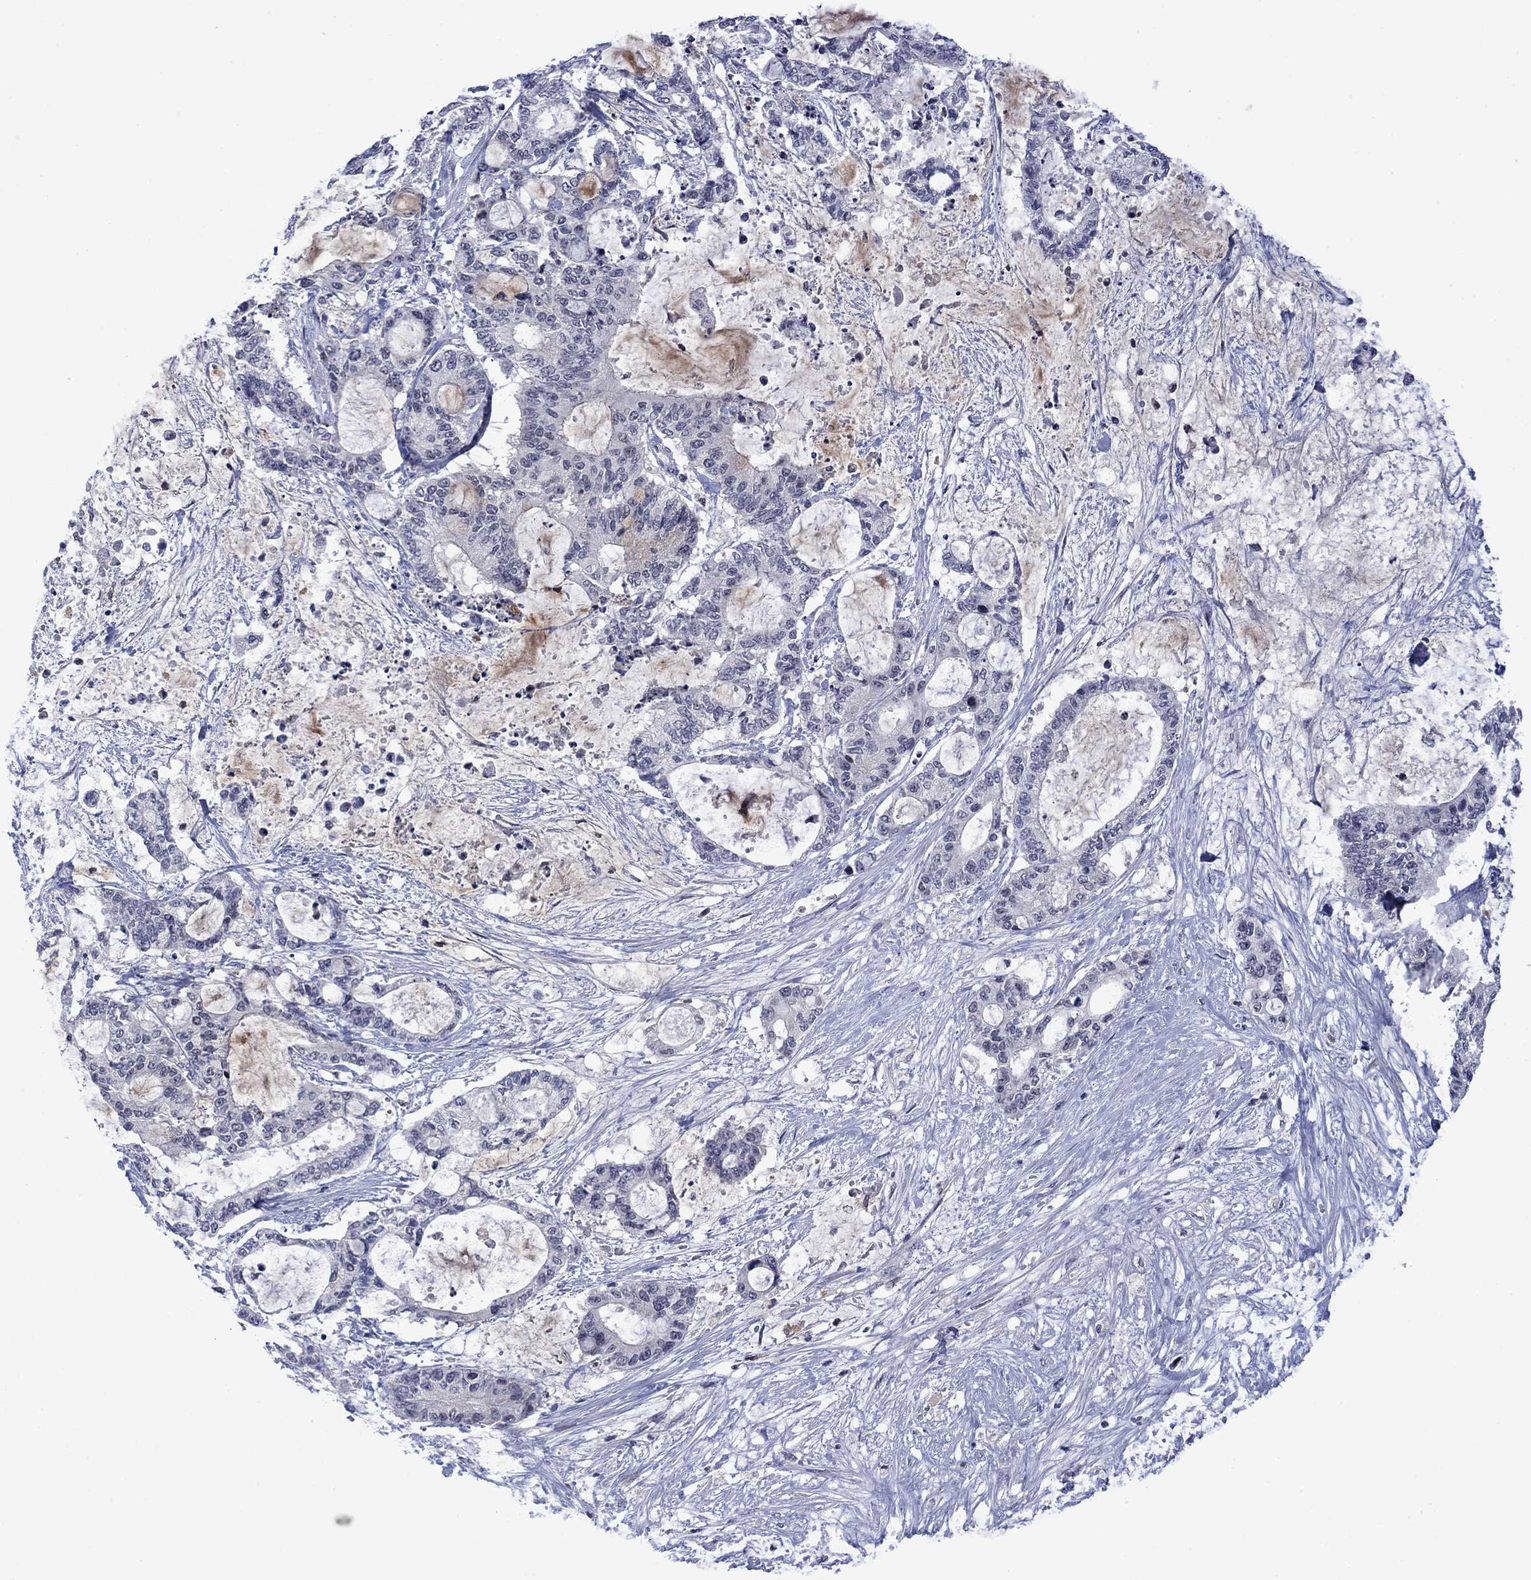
{"staining": {"intensity": "negative", "quantity": "none", "location": "none"}, "tissue": "liver cancer", "cell_type": "Tumor cells", "image_type": "cancer", "snomed": [{"axis": "morphology", "description": "Normal tissue, NOS"}, {"axis": "morphology", "description": "Cholangiocarcinoma"}, {"axis": "topography", "description": "Liver"}, {"axis": "topography", "description": "Peripheral nerve tissue"}], "caption": "Immunohistochemical staining of cholangiocarcinoma (liver) reveals no significant staining in tumor cells. Brightfield microscopy of immunohistochemistry (IHC) stained with DAB (brown) and hematoxylin (blue), captured at high magnification.", "gene": "AGL", "patient": {"sex": "female", "age": 73}}